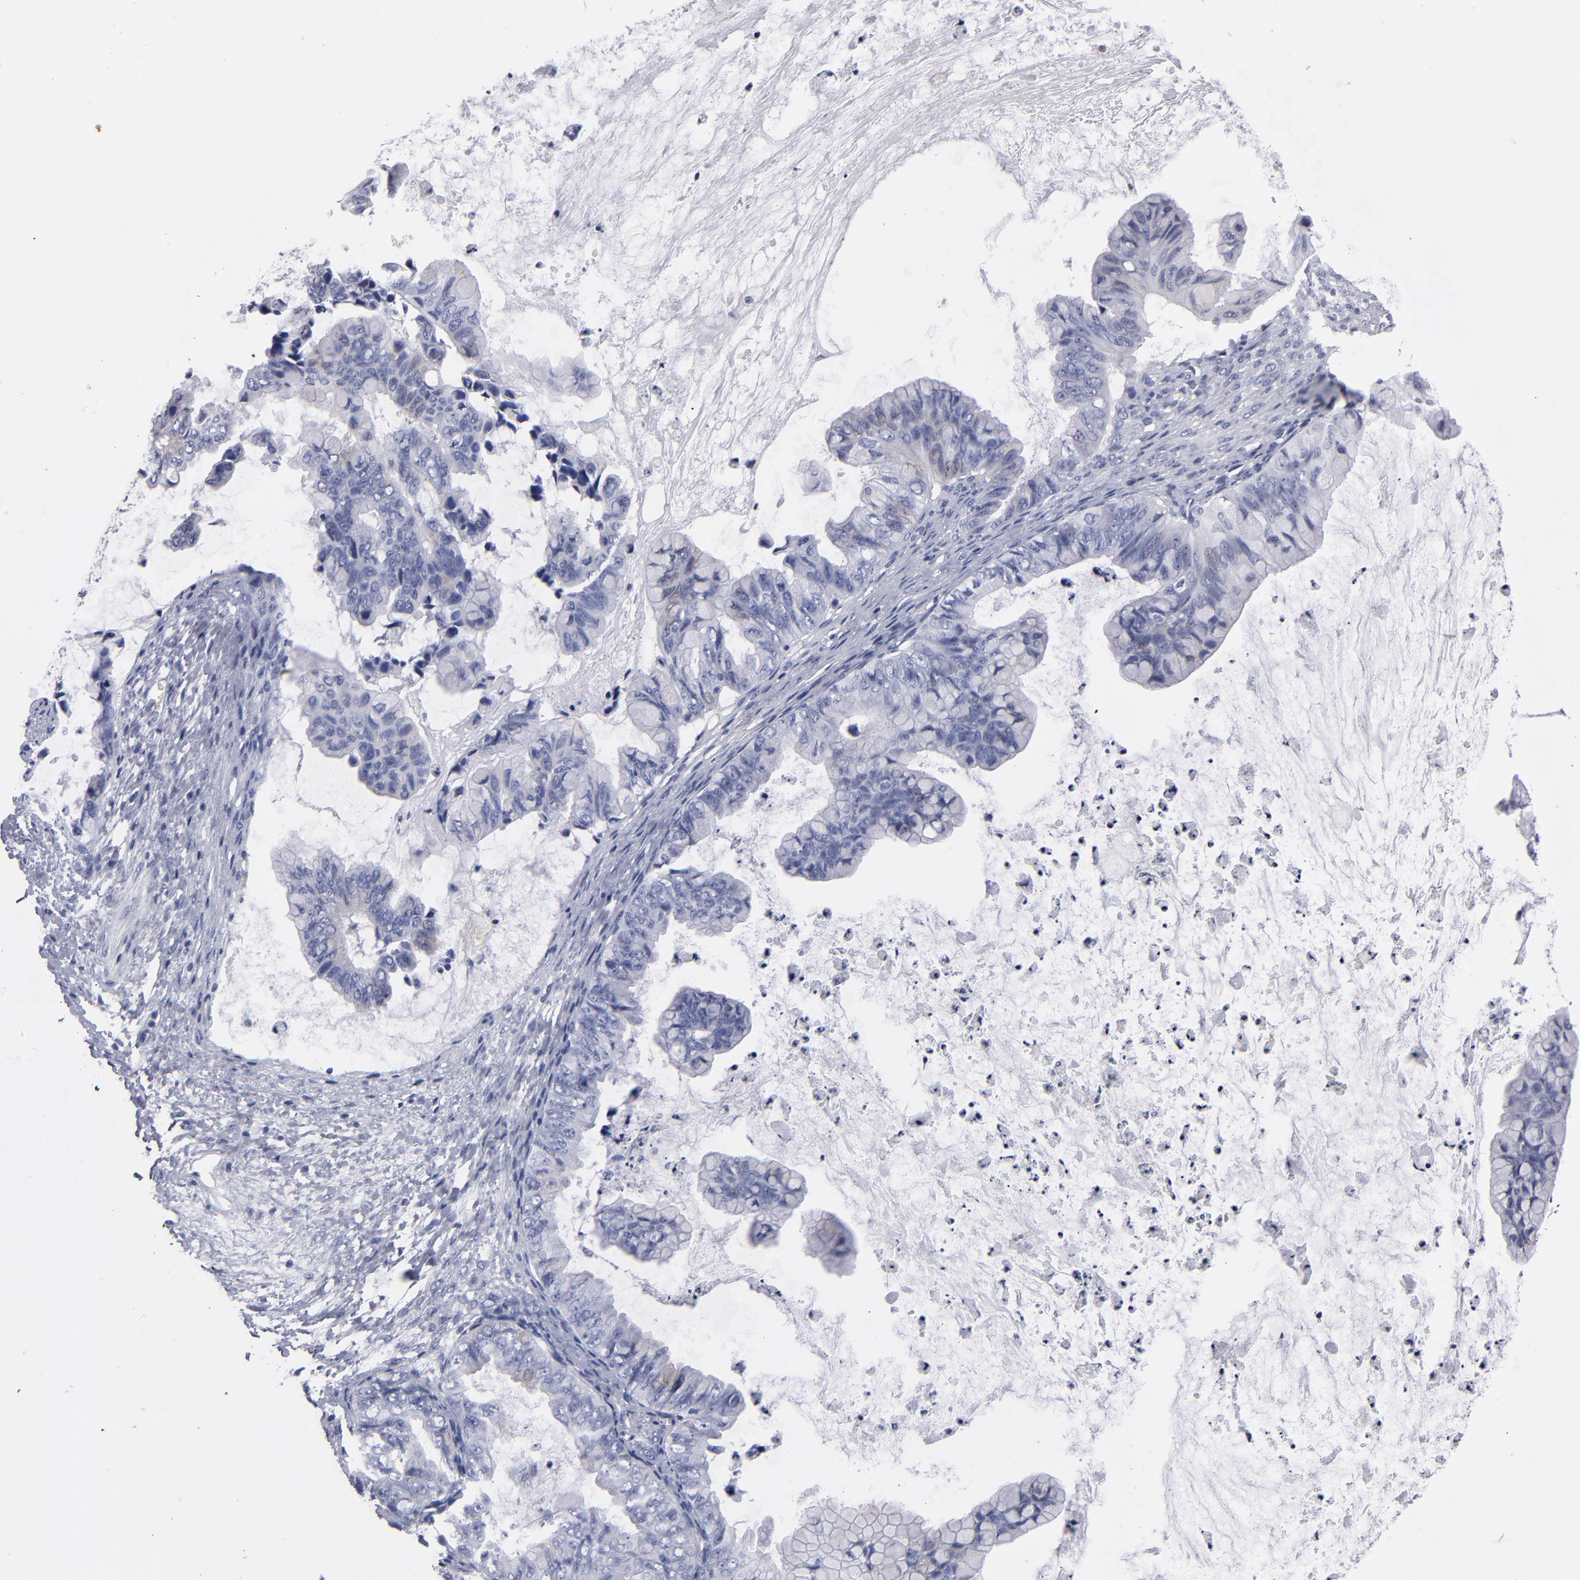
{"staining": {"intensity": "negative", "quantity": "none", "location": "none"}, "tissue": "ovarian cancer", "cell_type": "Tumor cells", "image_type": "cancer", "snomed": [{"axis": "morphology", "description": "Cystadenocarcinoma, mucinous, NOS"}, {"axis": "topography", "description": "Ovary"}], "caption": "Ovarian cancer (mucinous cystadenocarcinoma) was stained to show a protein in brown. There is no significant positivity in tumor cells.", "gene": "FABP4", "patient": {"sex": "female", "age": 36}}